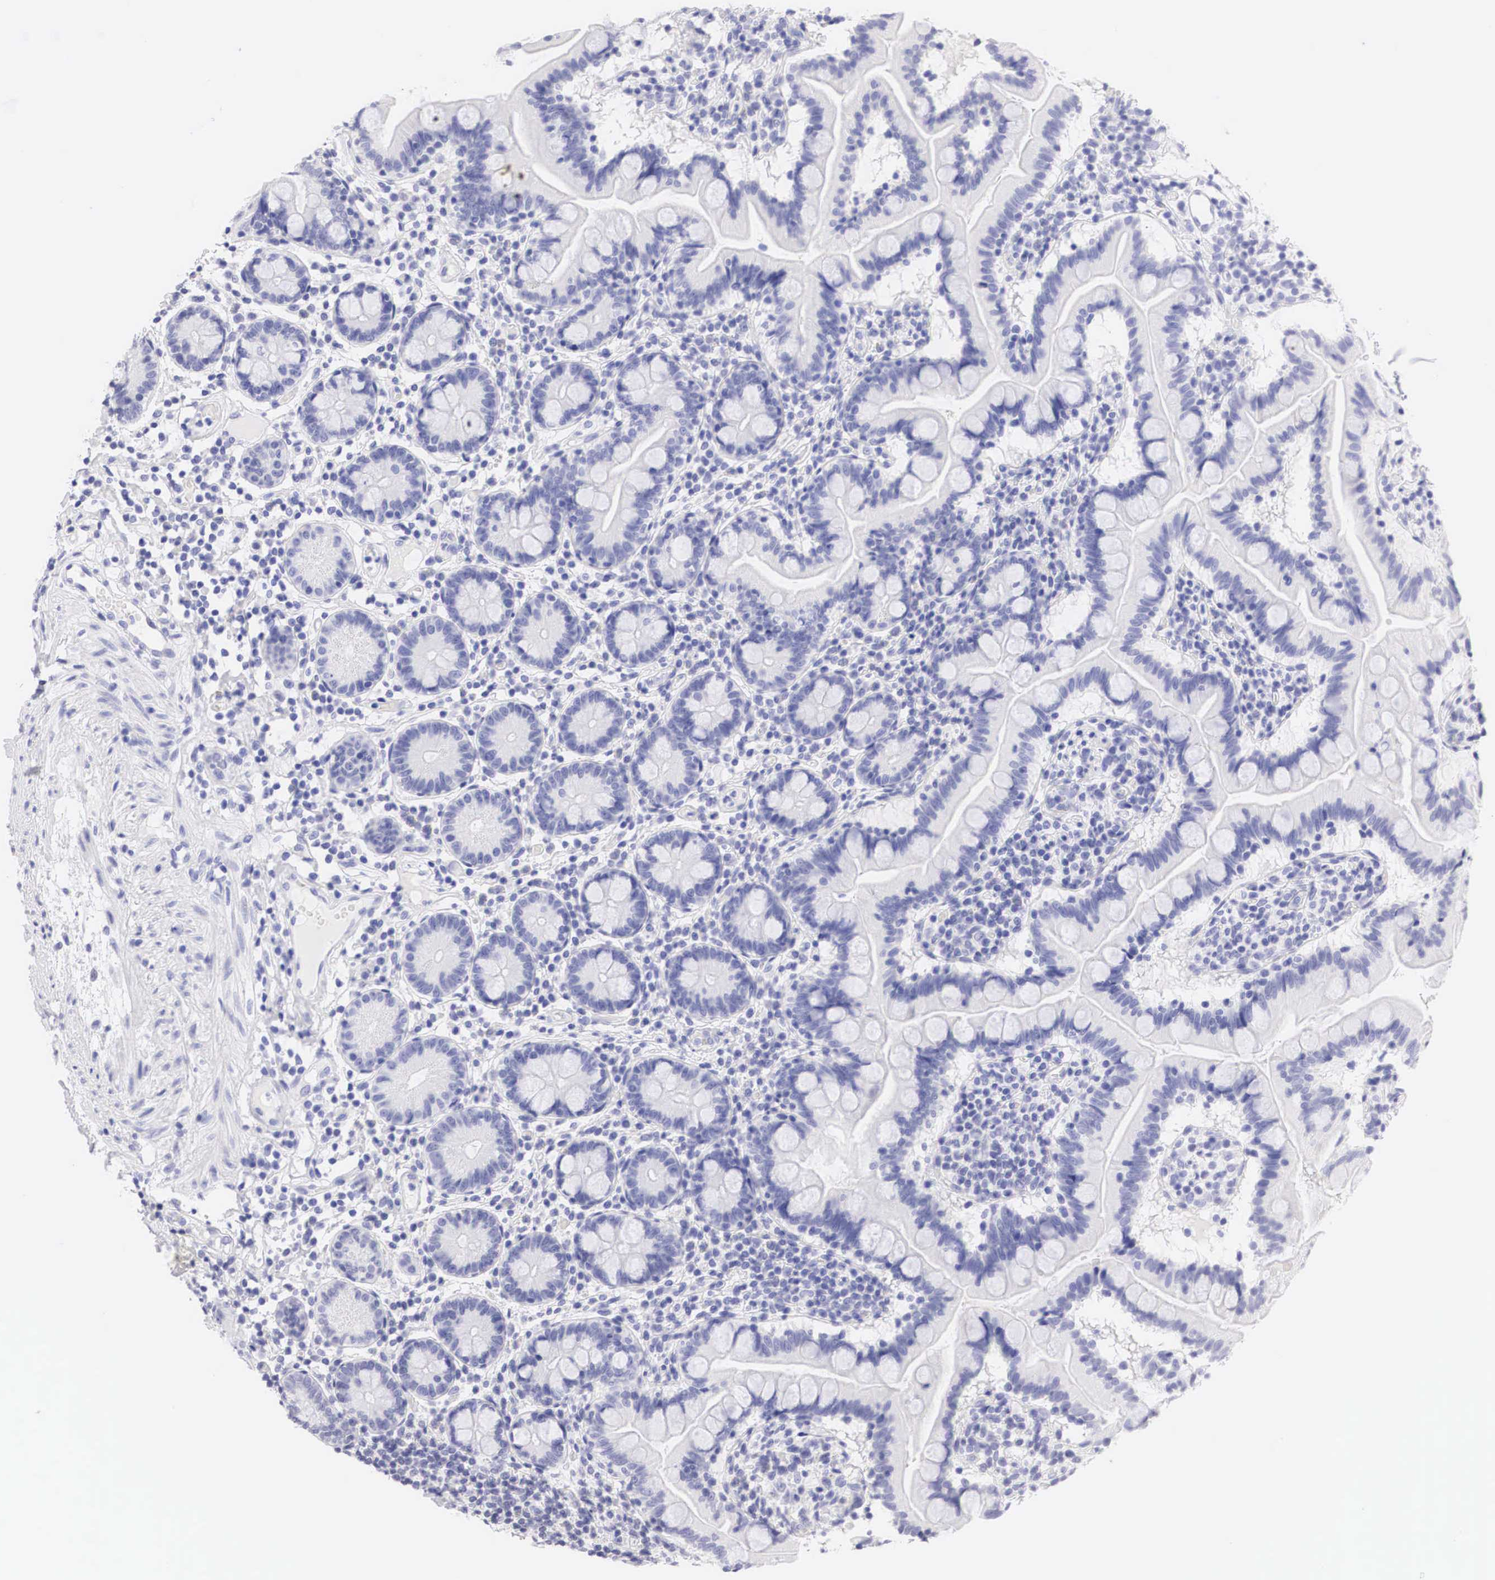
{"staining": {"intensity": "negative", "quantity": "none", "location": "none"}, "tissue": "small intestine", "cell_type": "Glandular cells", "image_type": "normal", "snomed": [{"axis": "morphology", "description": "Normal tissue, NOS"}, {"axis": "topography", "description": "Small intestine"}], "caption": "High magnification brightfield microscopy of unremarkable small intestine stained with DAB (3,3'-diaminobenzidine) (brown) and counterstained with hematoxylin (blue): glandular cells show no significant expression.", "gene": "TYR", "patient": {"sex": "female", "age": 69}}